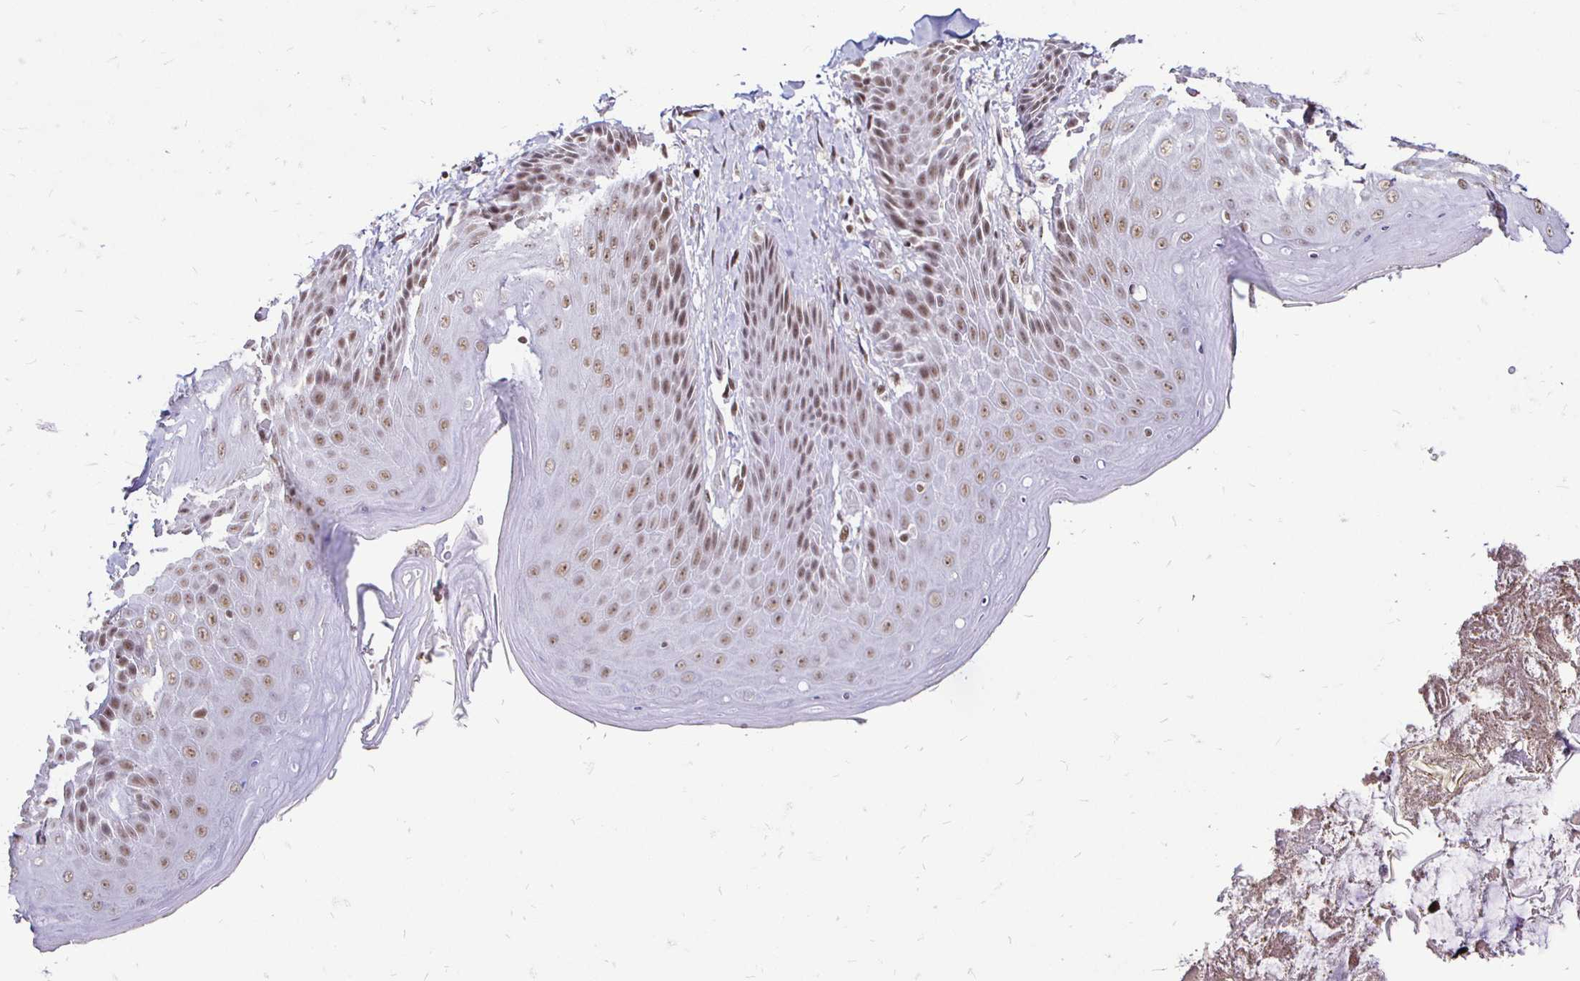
{"staining": {"intensity": "weak", "quantity": ">75%", "location": "nuclear"}, "tissue": "skin", "cell_type": "Epidermal cells", "image_type": "normal", "snomed": [{"axis": "morphology", "description": "Normal tissue, NOS"}, {"axis": "topography", "description": "Anal"}, {"axis": "topography", "description": "Peripheral nerve tissue"}], "caption": "This is an image of immunohistochemistry (IHC) staining of unremarkable skin, which shows weak expression in the nuclear of epidermal cells.", "gene": "SIN3A", "patient": {"sex": "male", "age": 51}}